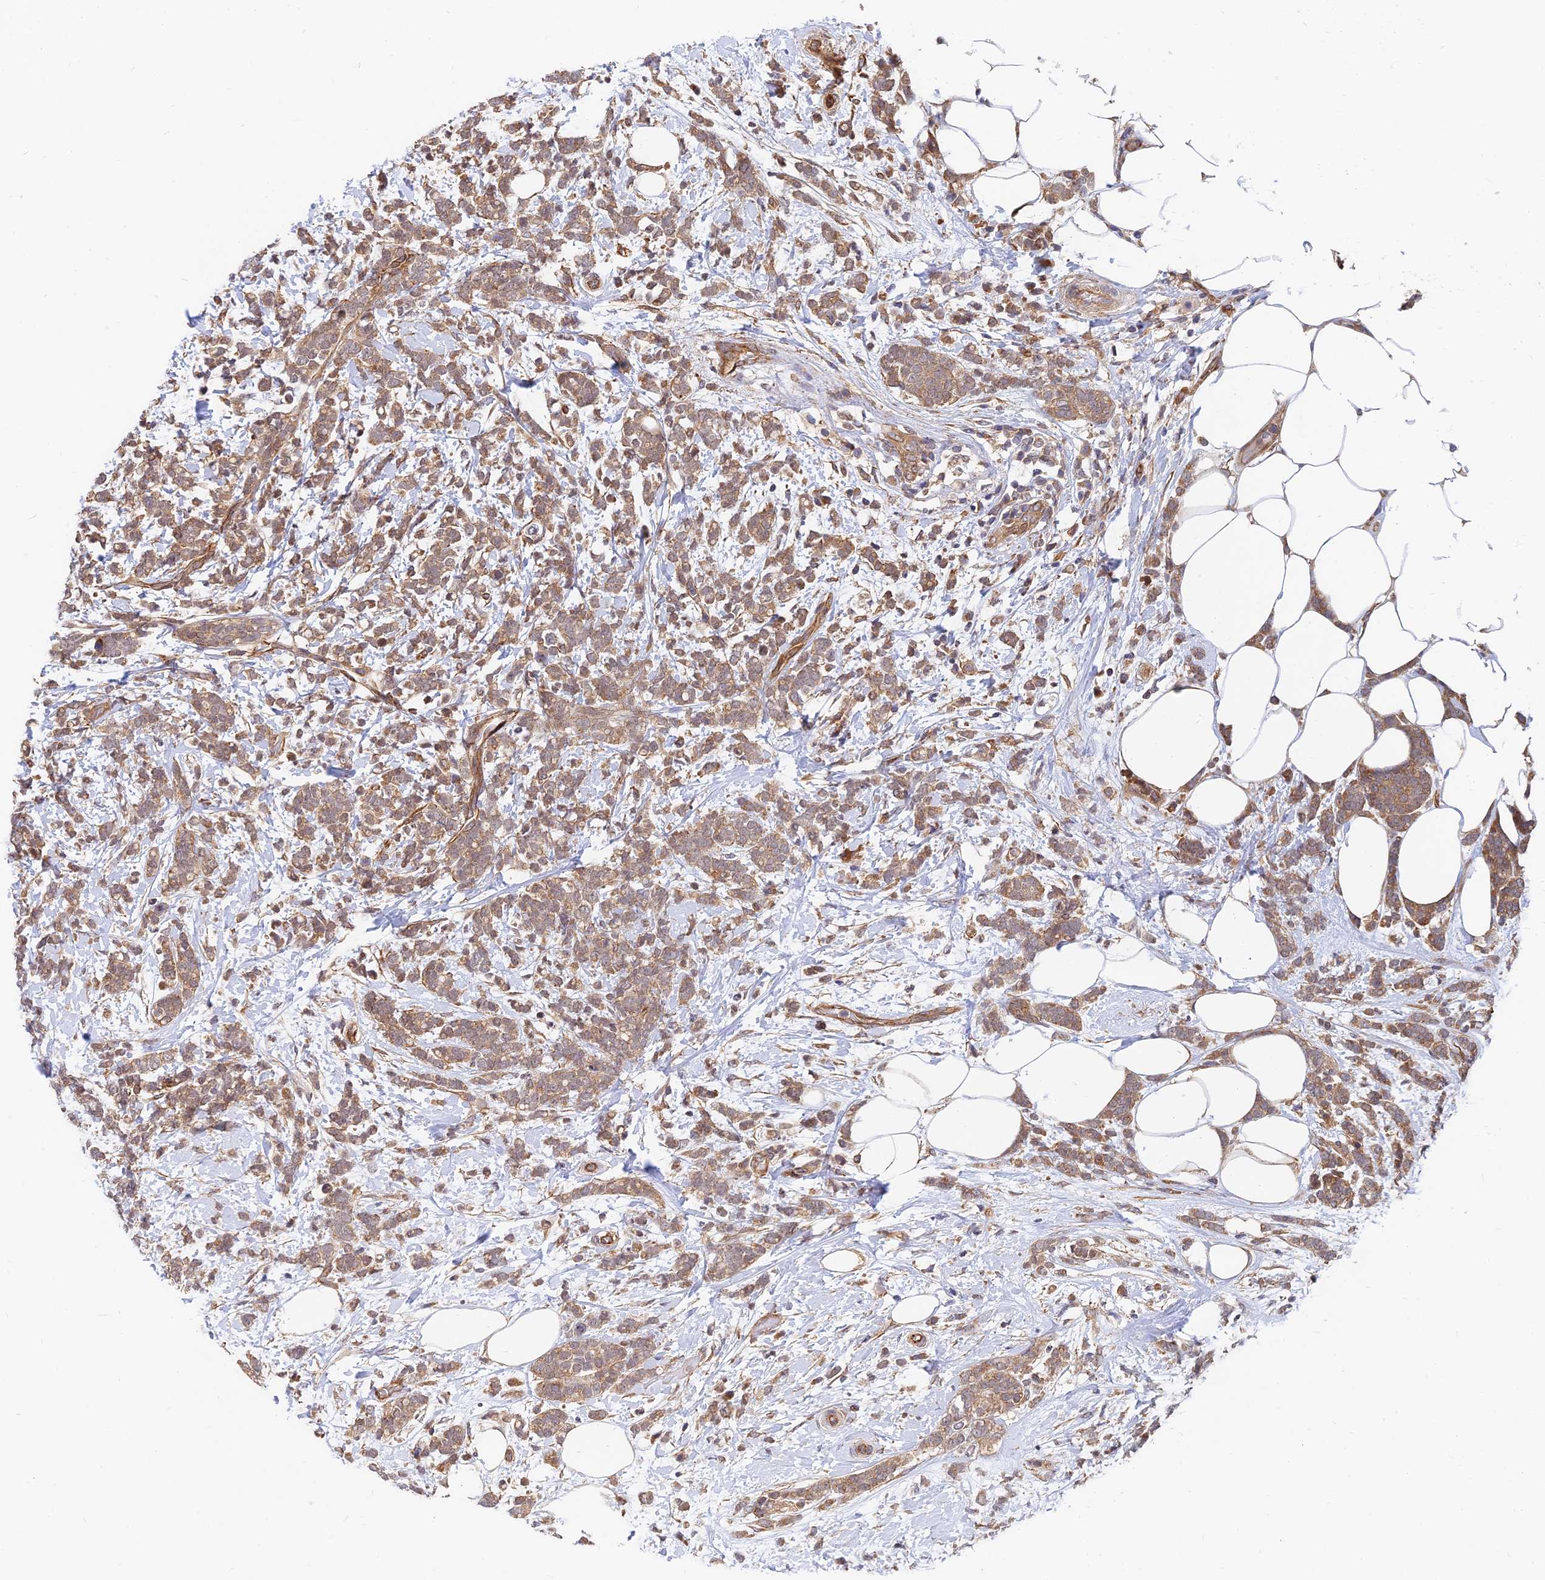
{"staining": {"intensity": "moderate", "quantity": ">75%", "location": "cytoplasmic/membranous"}, "tissue": "breast cancer", "cell_type": "Tumor cells", "image_type": "cancer", "snomed": [{"axis": "morphology", "description": "Lobular carcinoma"}, {"axis": "topography", "description": "Breast"}], "caption": "A brown stain labels moderate cytoplasmic/membranous positivity of a protein in breast lobular carcinoma tumor cells.", "gene": "WDR41", "patient": {"sex": "female", "age": 58}}